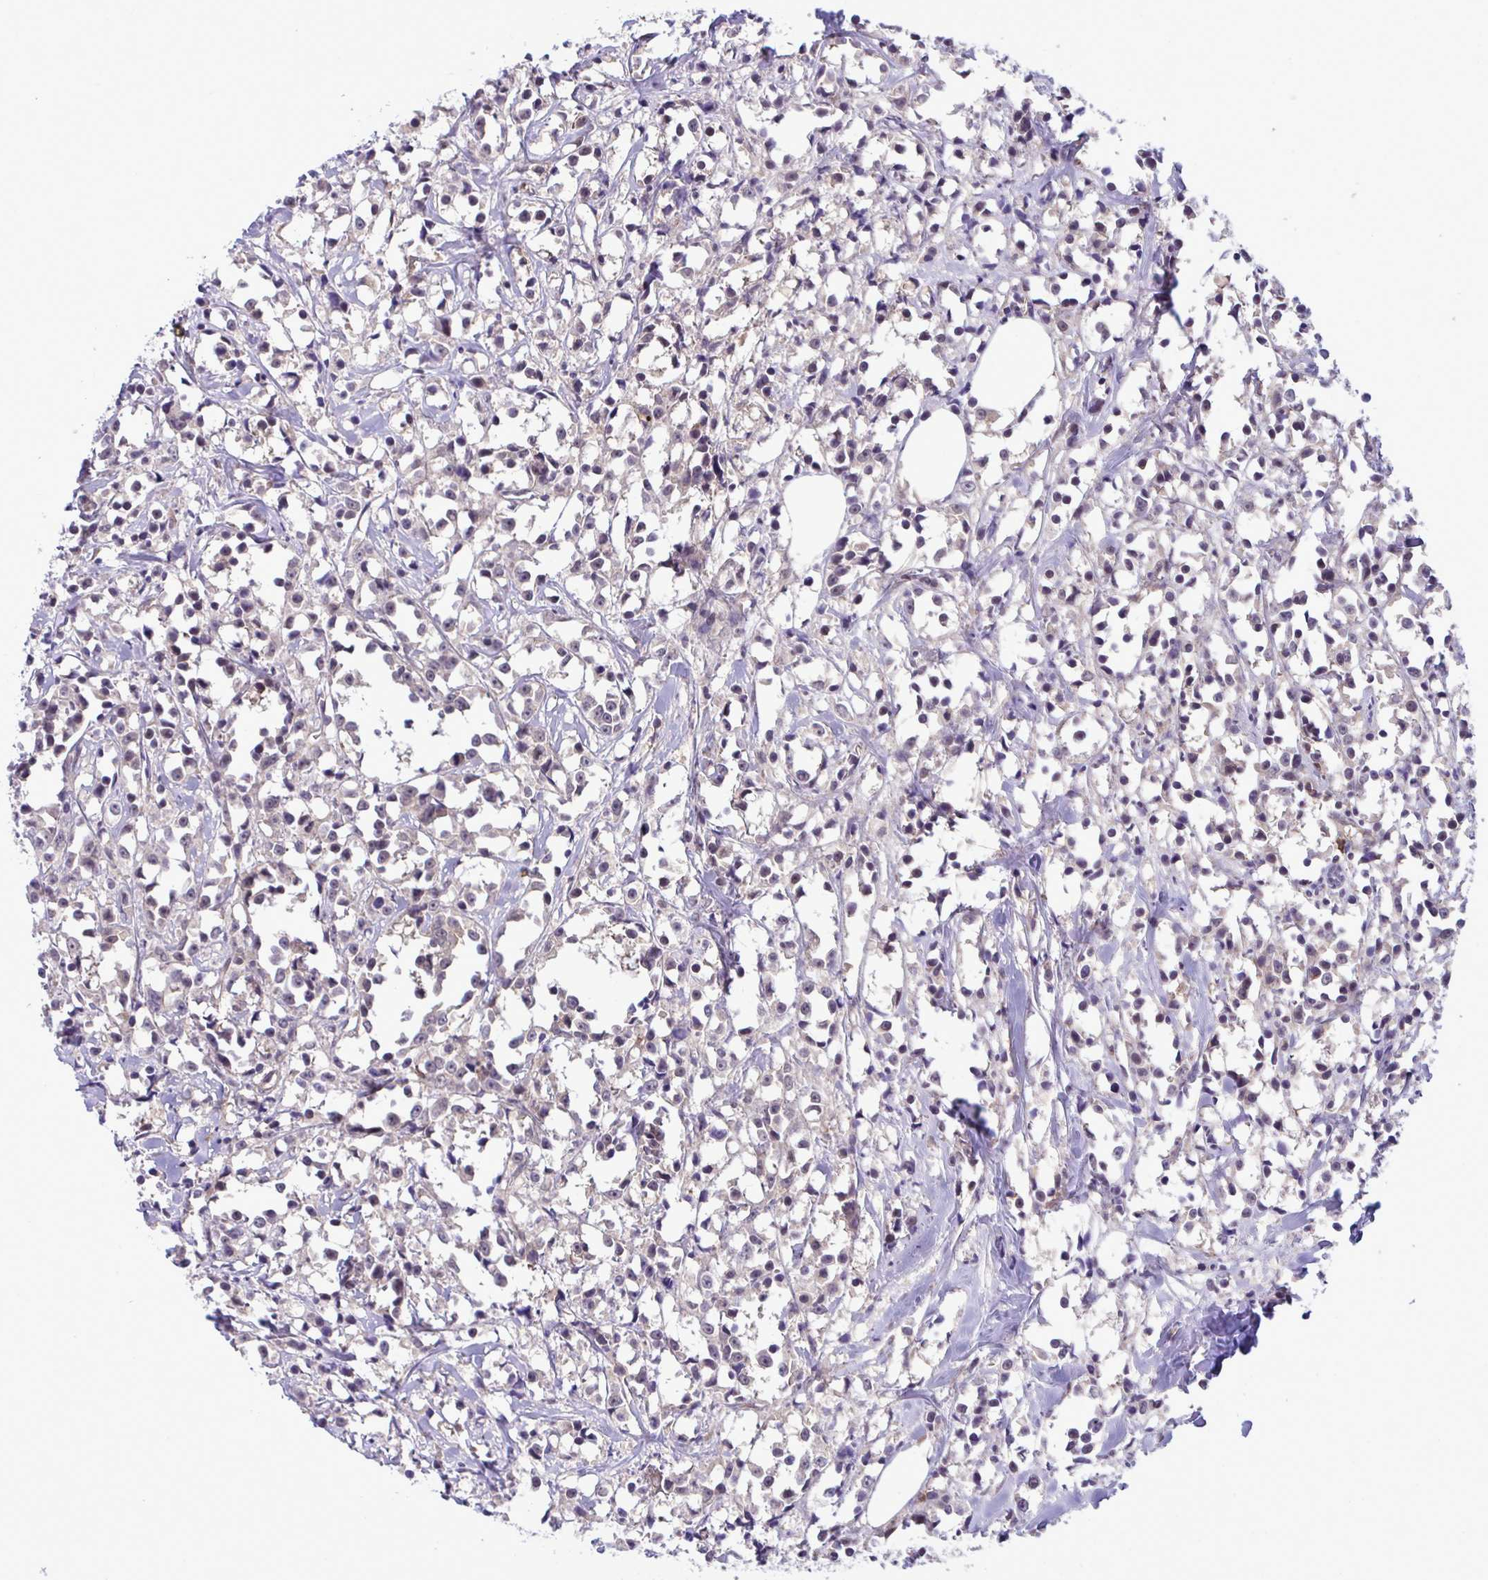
{"staining": {"intensity": "weak", "quantity": "25%-75%", "location": "cytoplasmic/membranous"}, "tissue": "breast cancer", "cell_type": "Tumor cells", "image_type": "cancer", "snomed": [{"axis": "morphology", "description": "Duct carcinoma"}, {"axis": "topography", "description": "Breast"}], "caption": "A high-resolution micrograph shows immunohistochemistry (IHC) staining of breast infiltrating ductal carcinoma, which displays weak cytoplasmic/membranous positivity in approximately 25%-75% of tumor cells.", "gene": "CMPK1", "patient": {"sex": "female", "age": 80}}